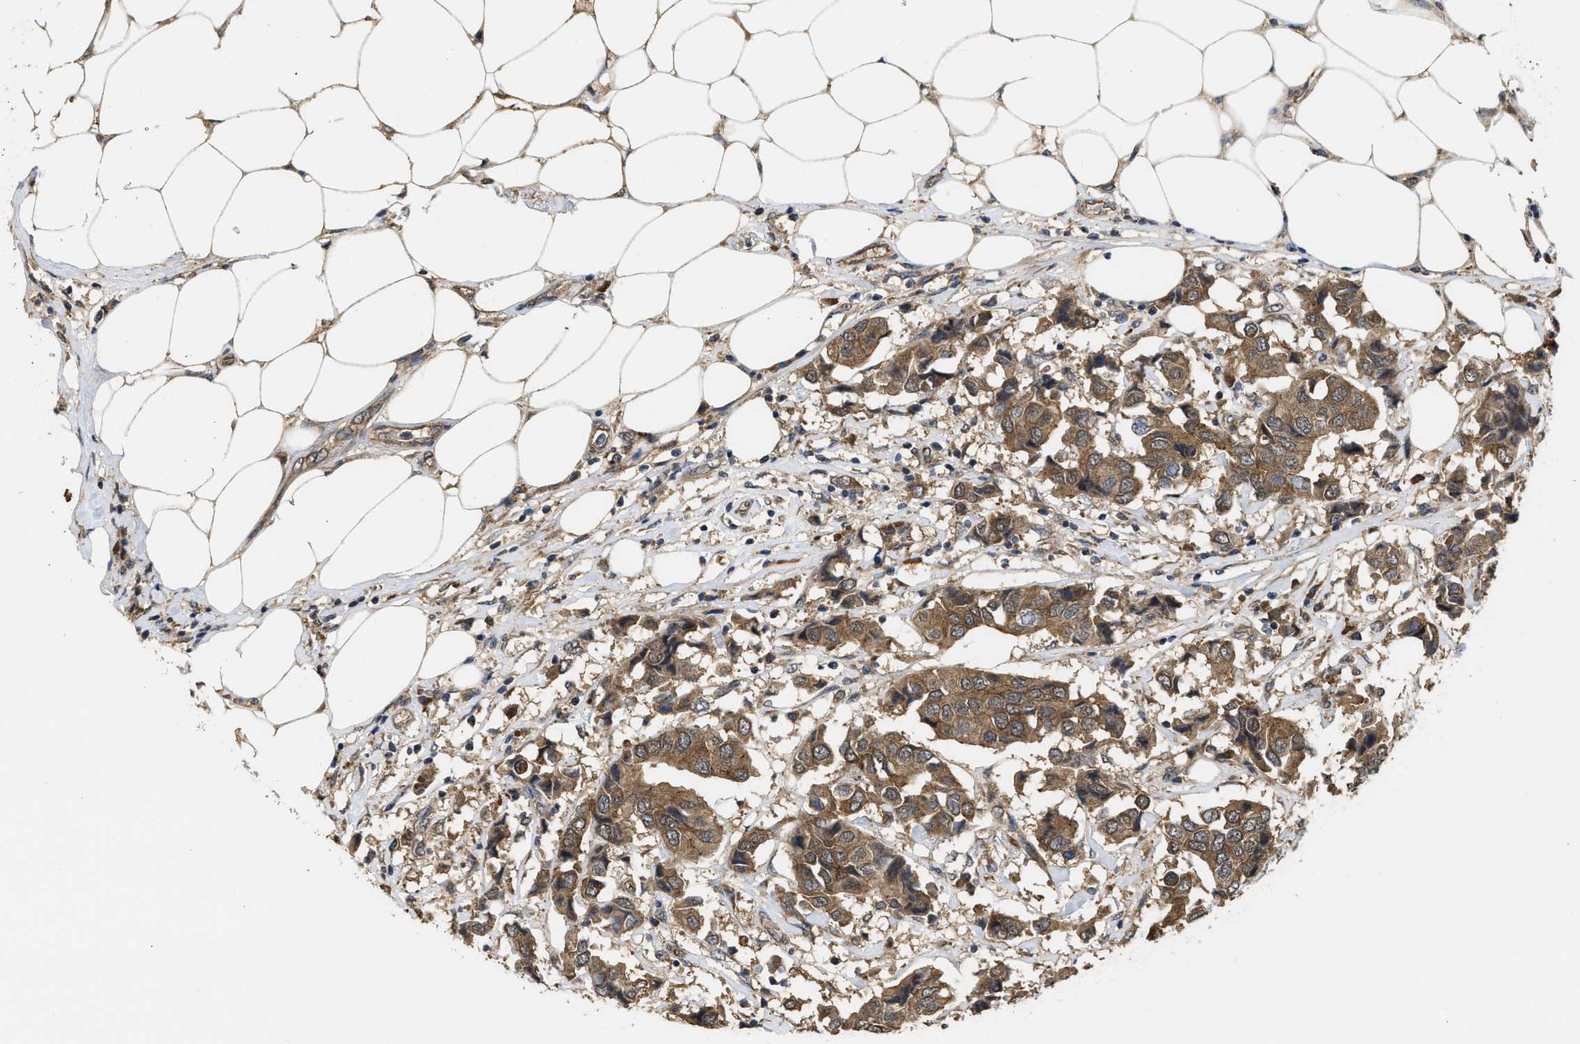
{"staining": {"intensity": "moderate", "quantity": ">75%", "location": "cytoplasmic/membranous"}, "tissue": "breast cancer", "cell_type": "Tumor cells", "image_type": "cancer", "snomed": [{"axis": "morphology", "description": "Duct carcinoma"}, {"axis": "topography", "description": "Breast"}], "caption": "Brown immunohistochemical staining in human breast invasive ductal carcinoma shows moderate cytoplasmic/membranous positivity in about >75% of tumor cells. (DAB (3,3'-diaminobenzidine) IHC with brightfield microscopy, high magnification).", "gene": "FZD6", "patient": {"sex": "female", "age": 80}}